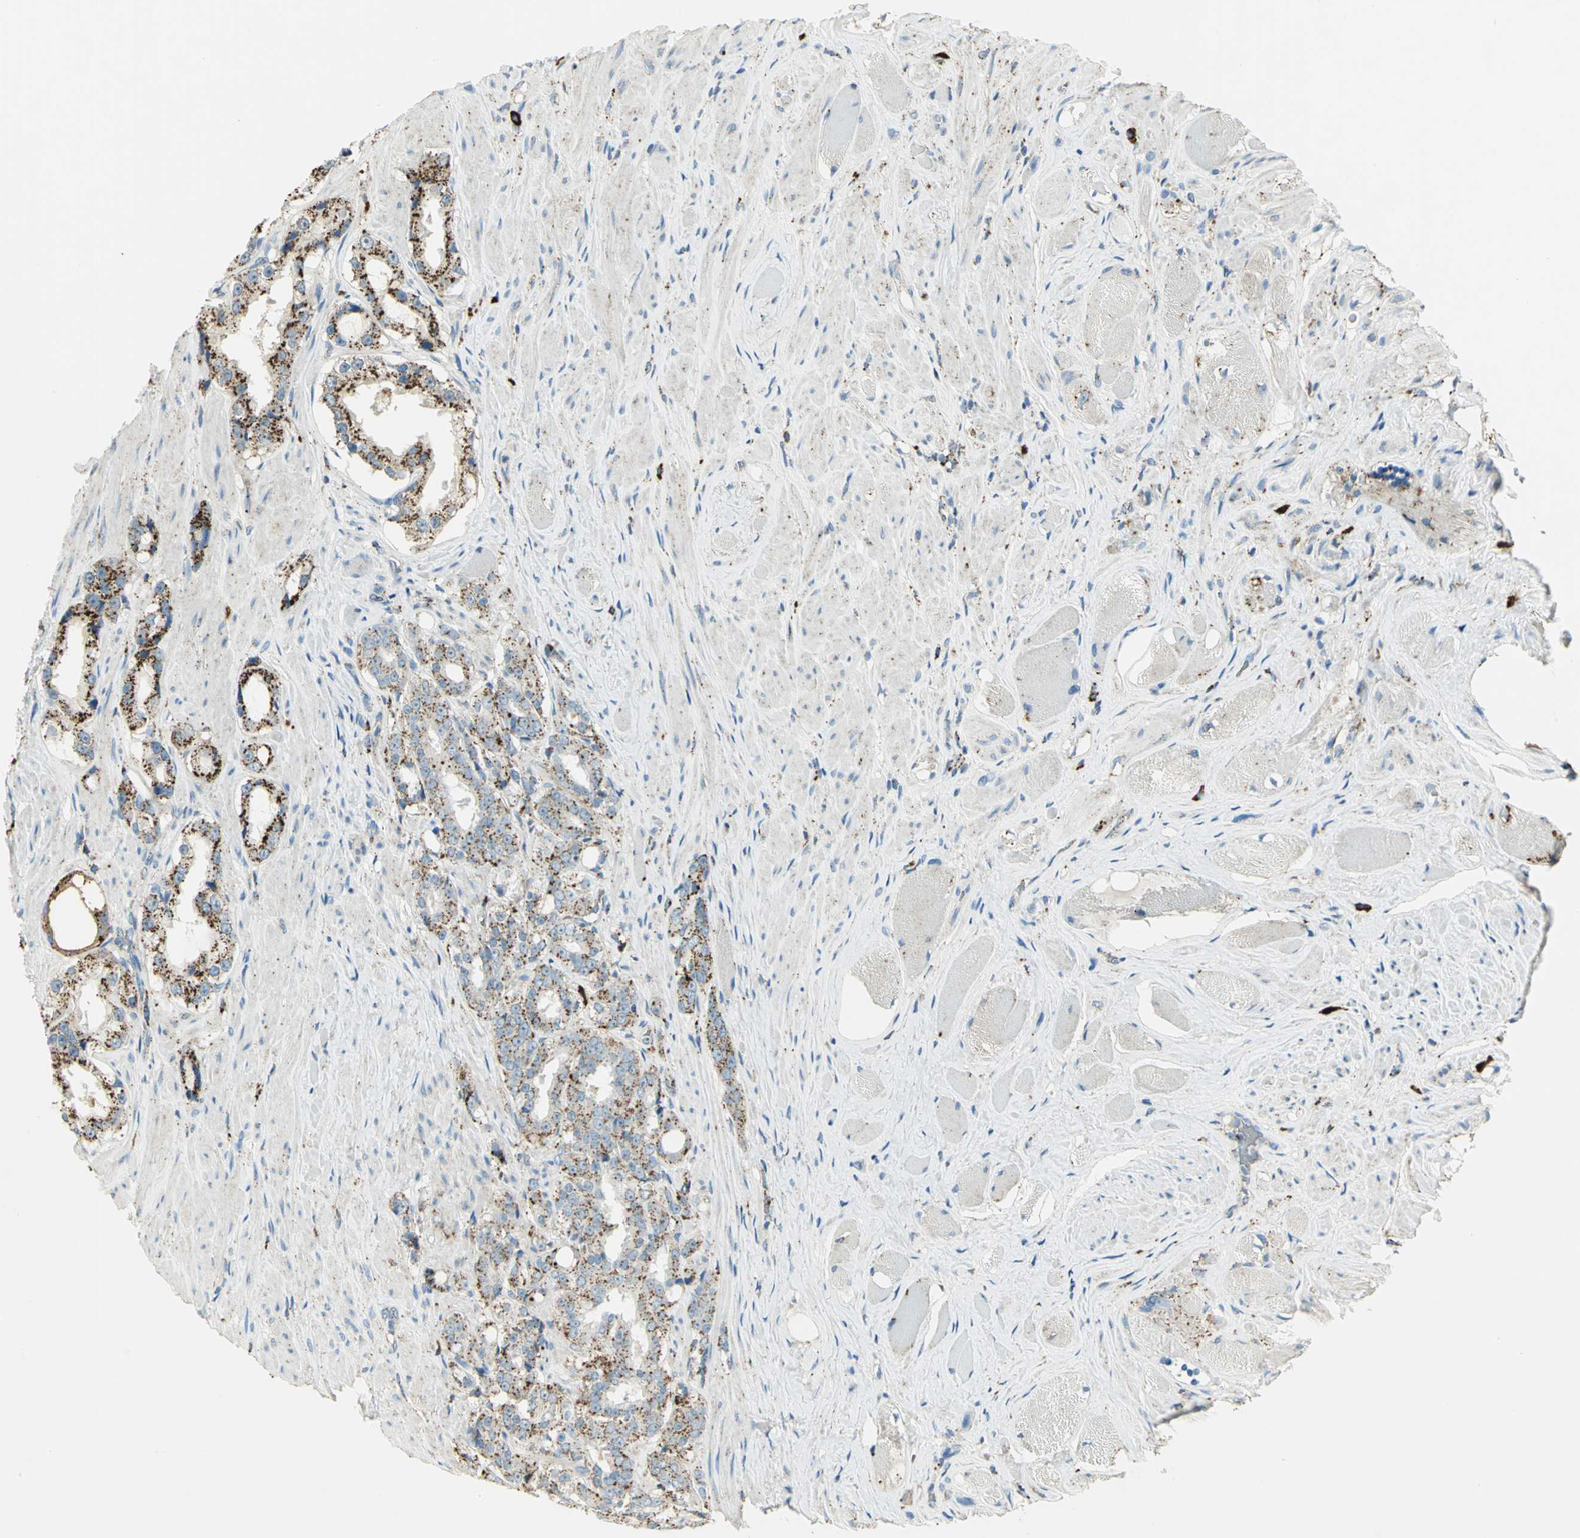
{"staining": {"intensity": "strong", "quantity": "25%-75%", "location": "cytoplasmic/membranous"}, "tissue": "prostate cancer", "cell_type": "Tumor cells", "image_type": "cancer", "snomed": [{"axis": "morphology", "description": "Adenocarcinoma, Medium grade"}, {"axis": "topography", "description": "Prostate"}], "caption": "Strong cytoplasmic/membranous staining for a protein is identified in about 25%-75% of tumor cells of prostate cancer using IHC.", "gene": "ARSA", "patient": {"sex": "male", "age": 60}}